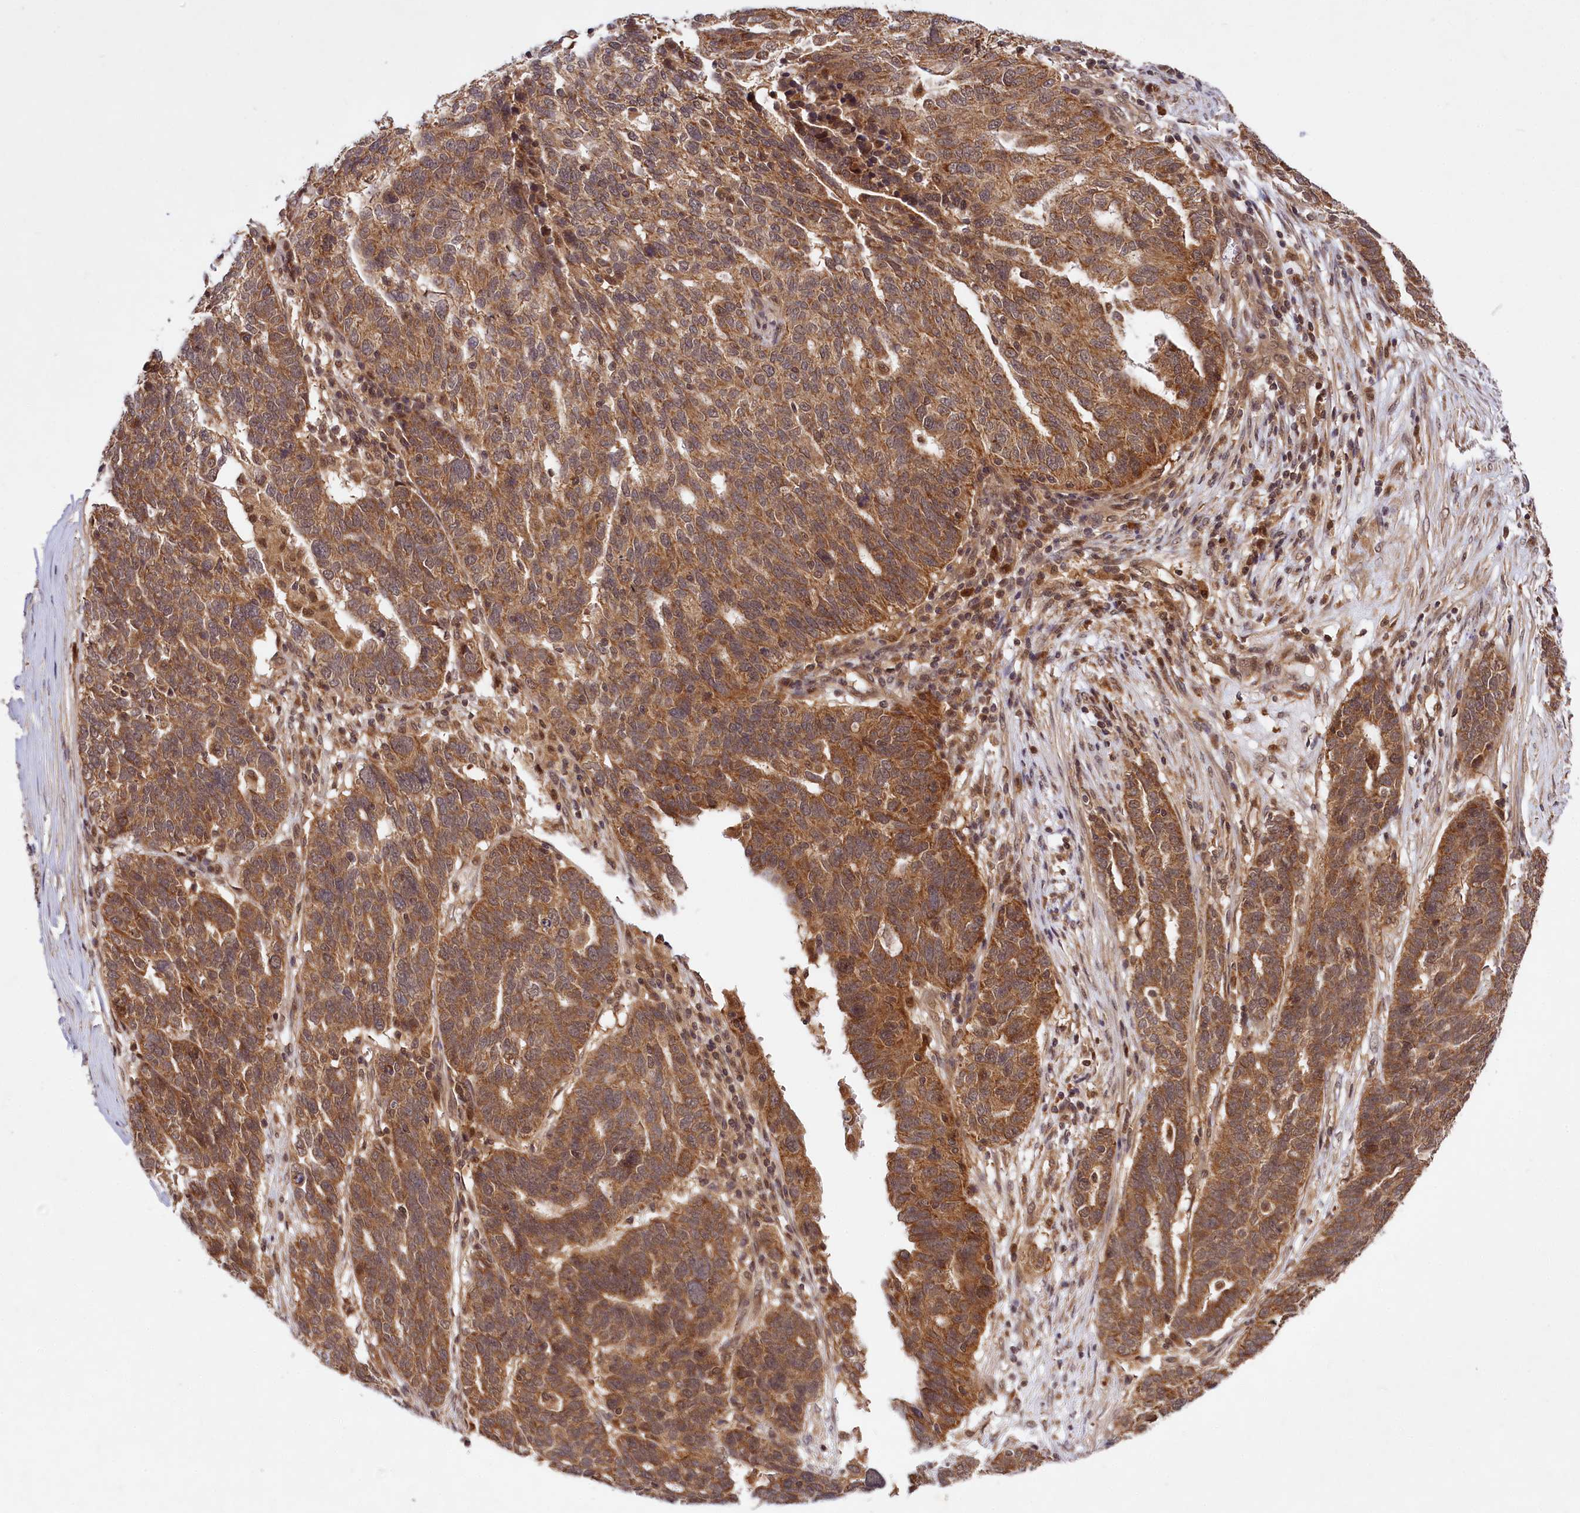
{"staining": {"intensity": "moderate", "quantity": ">75%", "location": "cytoplasmic/membranous"}, "tissue": "ovarian cancer", "cell_type": "Tumor cells", "image_type": "cancer", "snomed": [{"axis": "morphology", "description": "Cystadenocarcinoma, serous, NOS"}, {"axis": "topography", "description": "Ovary"}], "caption": "Protein expression analysis of human serous cystadenocarcinoma (ovarian) reveals moderate cytoplasmic/membranous staining in about >75% of tumor cells.", "gene": "UBE3A", "patient": {"sex": "female", "age": 59}}